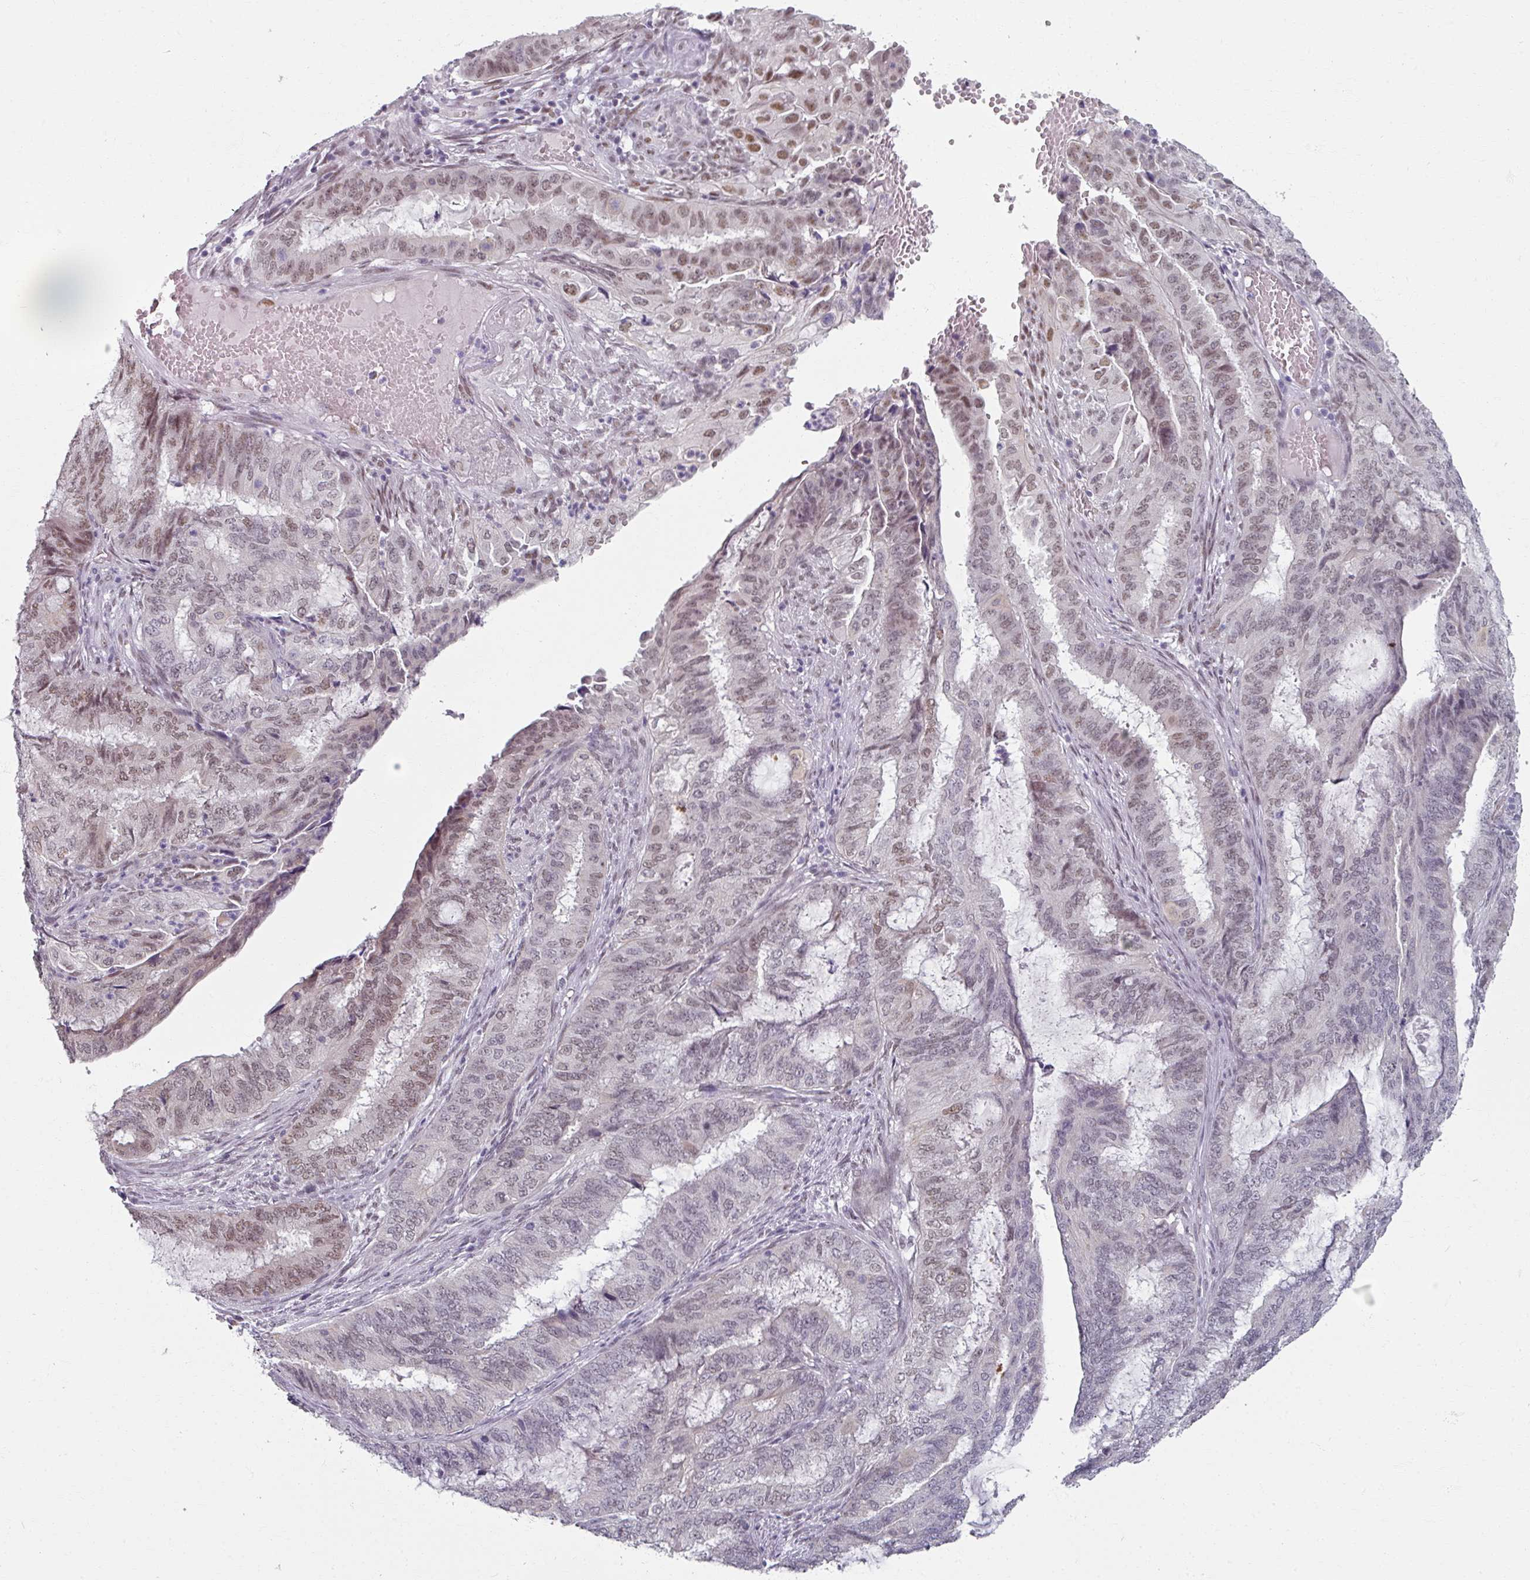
{"staining": {"intensity": "moderate", "quantity": "25%-75%", "location": "nuclear"}, "tissue": "endometrial cancer", "cell_type": "Tumor cells", "image_type": "cancer", "snomed": [{"axis": "morphology", "description": "Adenocarcinoma, NOS"}, {"axis": "topography", "description": "Endometrium"}], "caption": "A micrograph showing moderate nuclear staining in approximately 25%-75% of tumor cells in endometrial adenocarcinoma, as visualized by brown immunohistochemical staining.", "gene": "RIPOR3", "patient": {"sex": "female", "age": 51}}